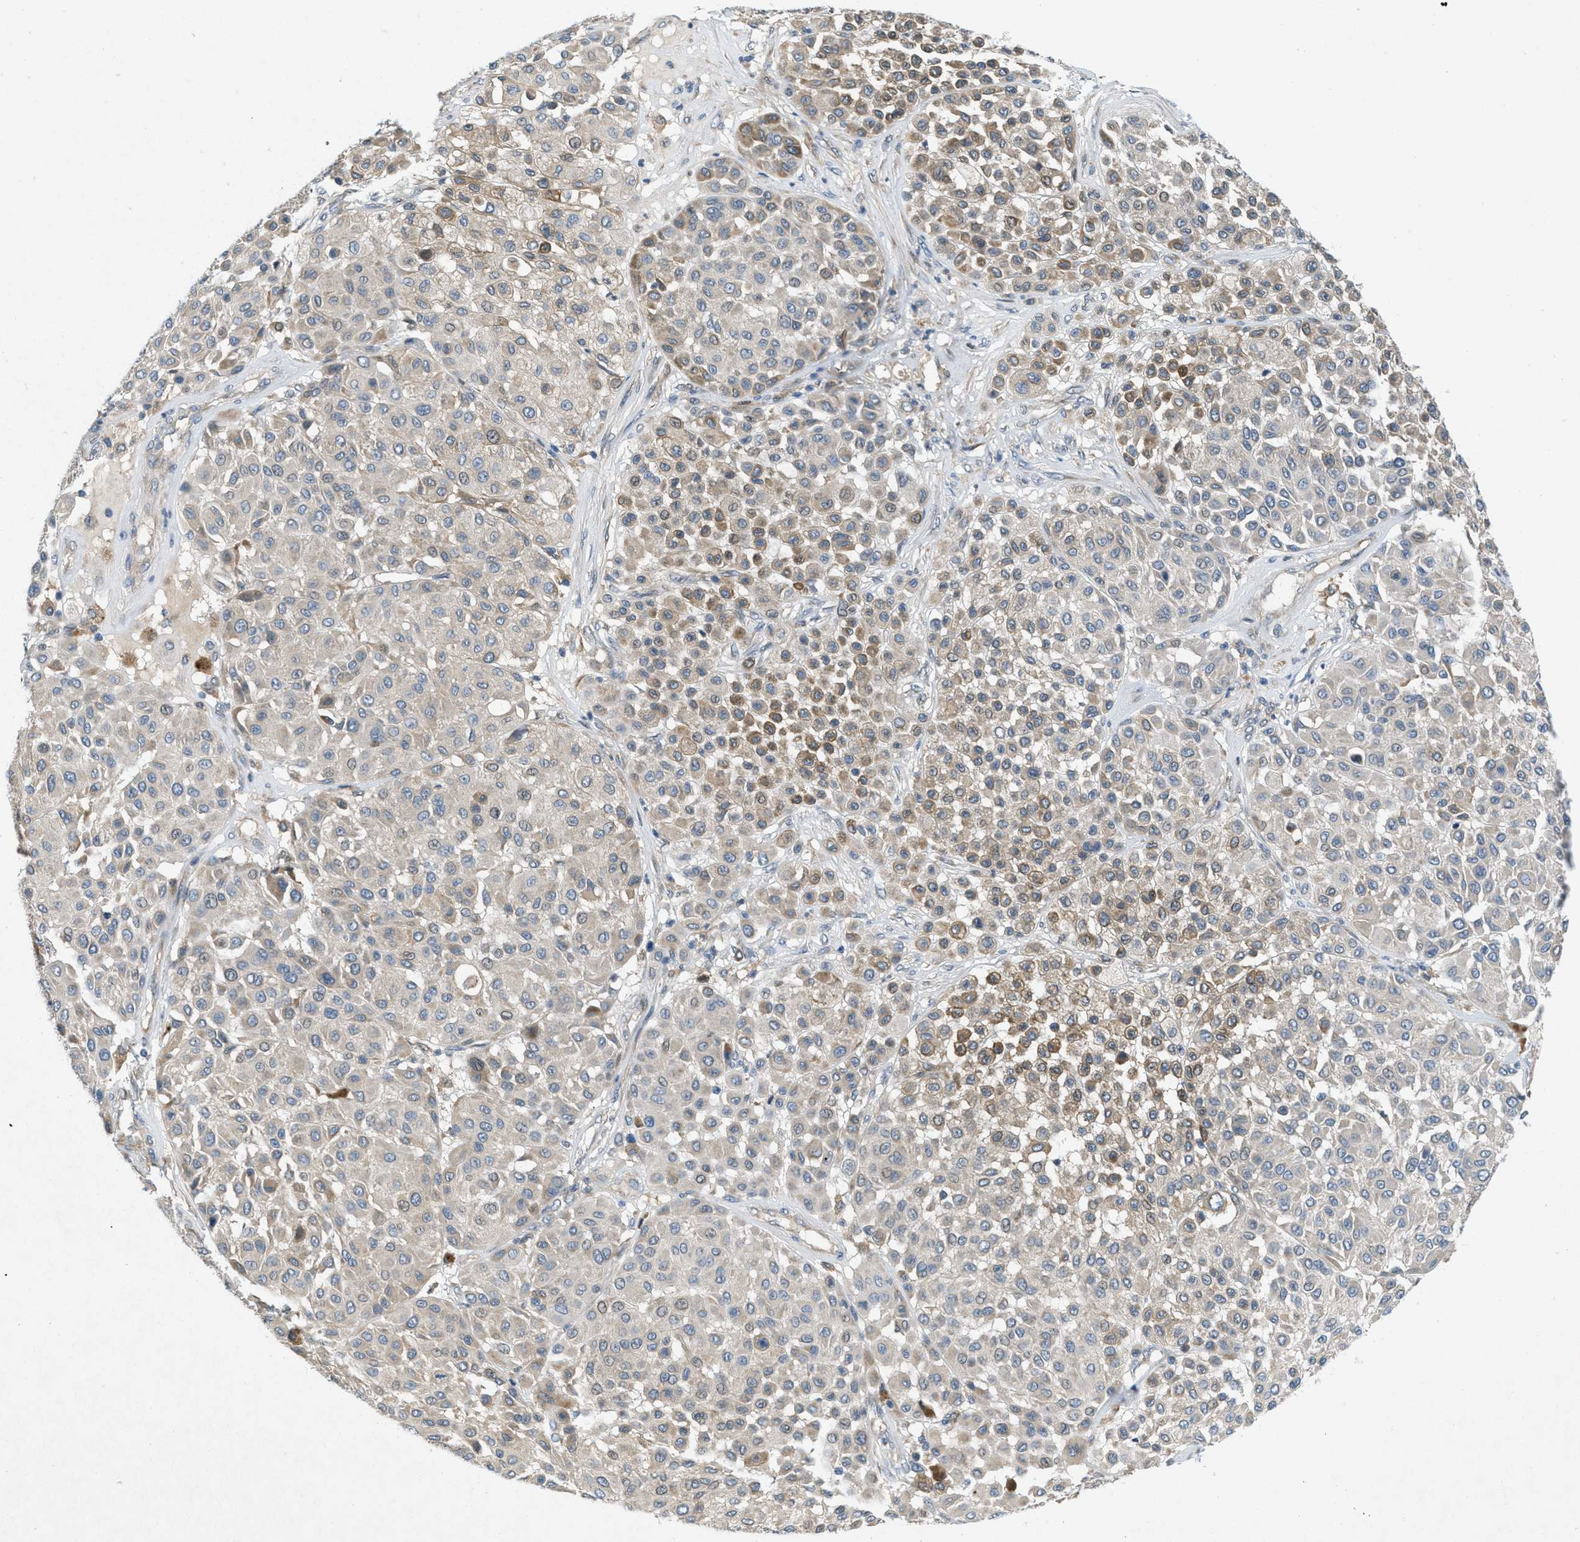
{"staining": {"intensity": "weak", "quantity": ">75%", "location": "cytoplasmic/membranous"}, "tissue": "melanoma", "cell_type": "Tumor cells", "image_type": "cancer", "snomed": [{"axis": "morphology", "description": "Malignant melanoma, Metastatic site"}, {"axis": "topography", "description": "Soft tissue"}], "caption": "Protein staining by immunohistochemistry (IHC) reveals weak cytoplasmic/membranous staining in approximately >75% of tumor cells in malignant melanoma (metastatic site).", "gene": "ADCY6", "patient": {"sex": "male", "age": 41}}